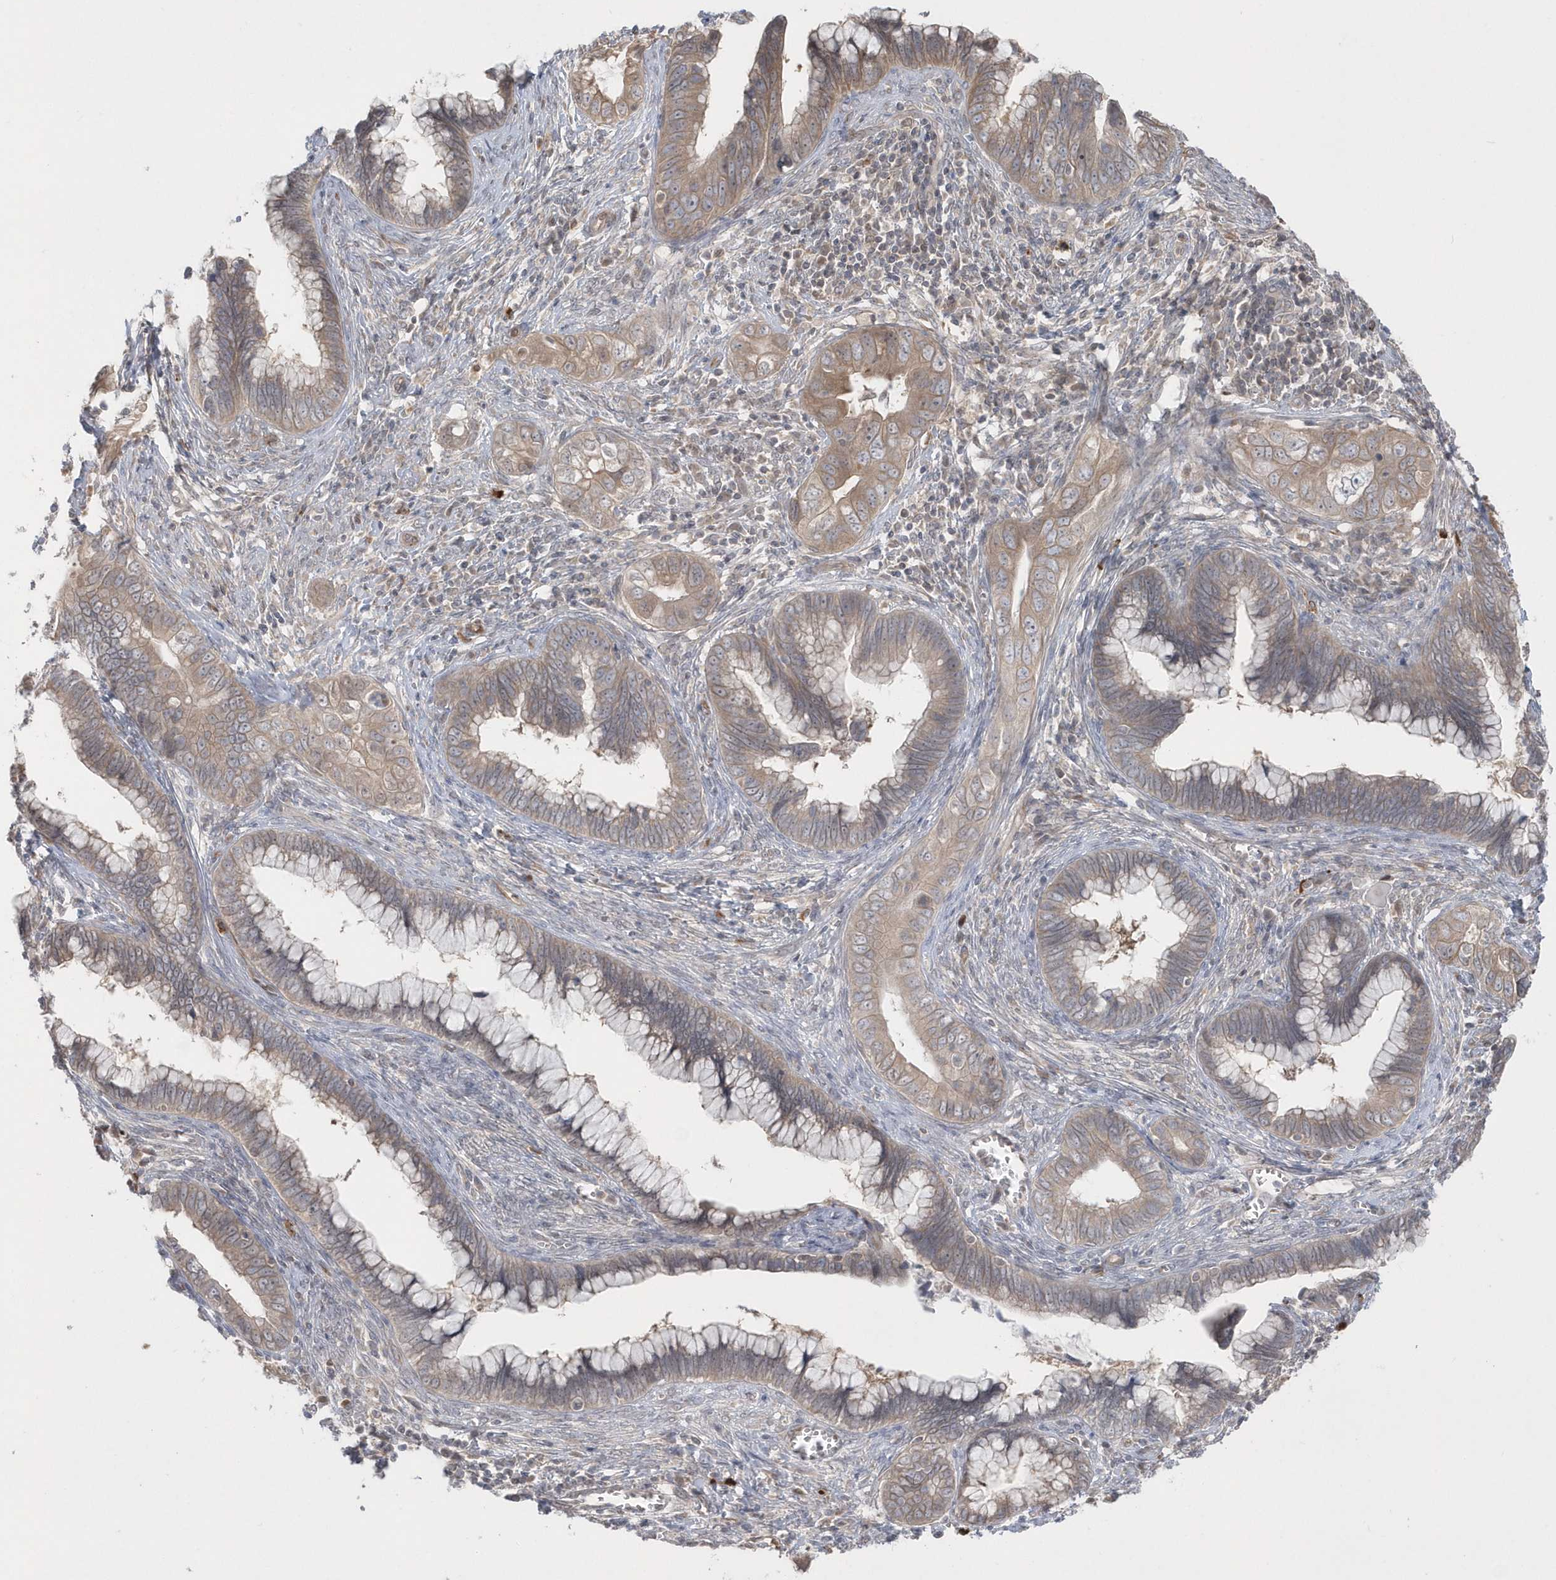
{"staining": {"intensity": "weak", "quantity": ">75%", "location": "cytoplasmic/membranous"}, "tissue": "cervical cancer", "cell_type": "Tumor cells", "image_type": "cancer", "snomed": [{"axis": "morphology", "description": "Adenocarcinoma, NOS"}, {"axis": "topography", "description": "Cervix"}], "caption": "Brown immunohistochemical staining in human cervical cancer shows weak cytoplasmic/membranous staining in about >75% of tumor cells. (DAB (3,3'-diaminobenzidine) = brown stain, brightfield microscopy at high magnification).", "gene": "DHX57", "patient": {"sex": "female", "age": 44}}